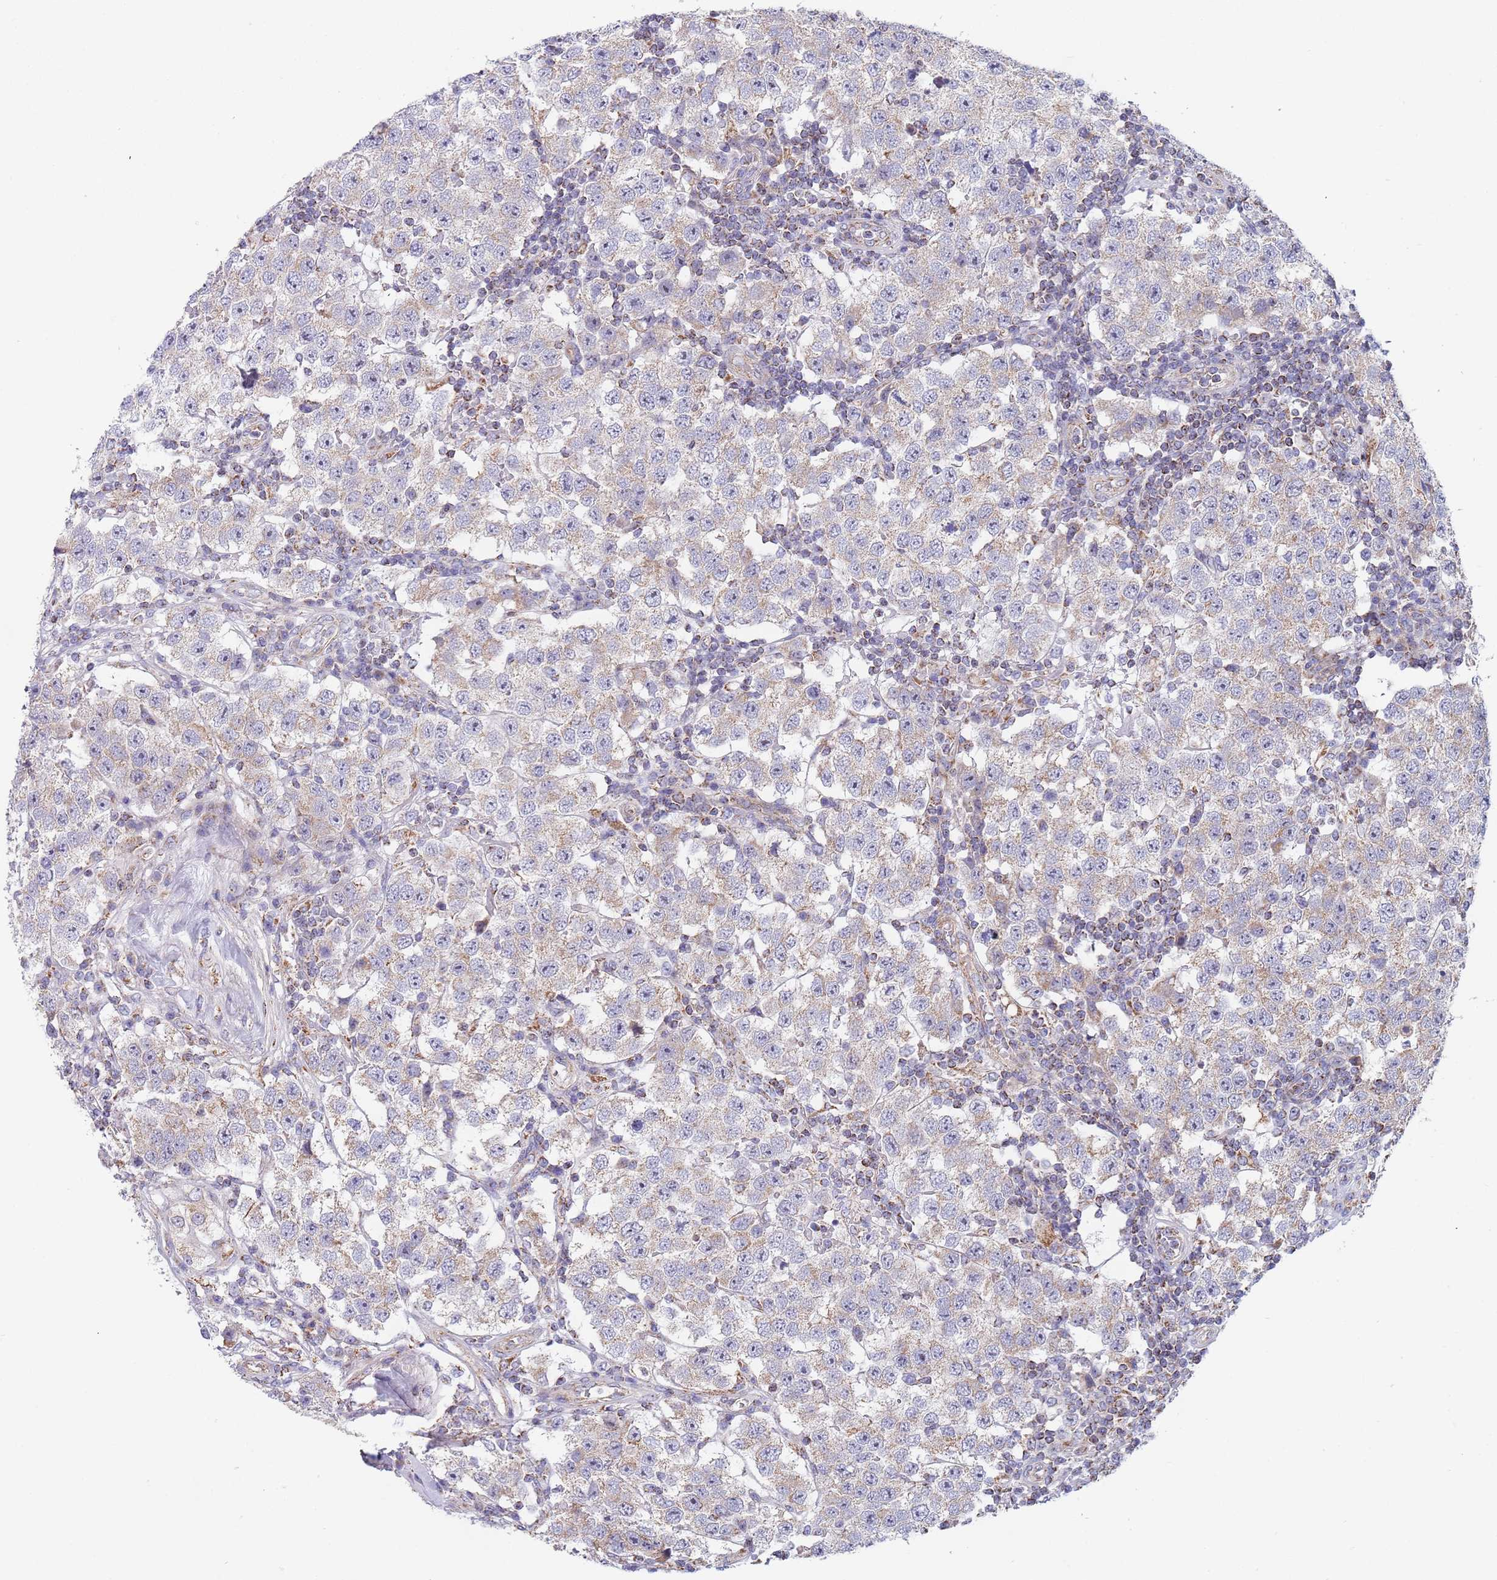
{"staining": {"intensity": "weak", "quantity": "<25%", "location": "cytoplasmic/membranous"}, "tissue": "testis cancer", "cell_type": "Tumor cells", "image_type": "cancer", "snomed": [{"axis": "morphology", "description": "Seminoma, NOS"}, {"axis": "topography", "description": "Testis"}], "caption": "IHC of testis cancer (seminoma) displays no positivity in tumor cells.", "gene": "PWWP3A", "patient": {"sex": "male", "age": 34}}